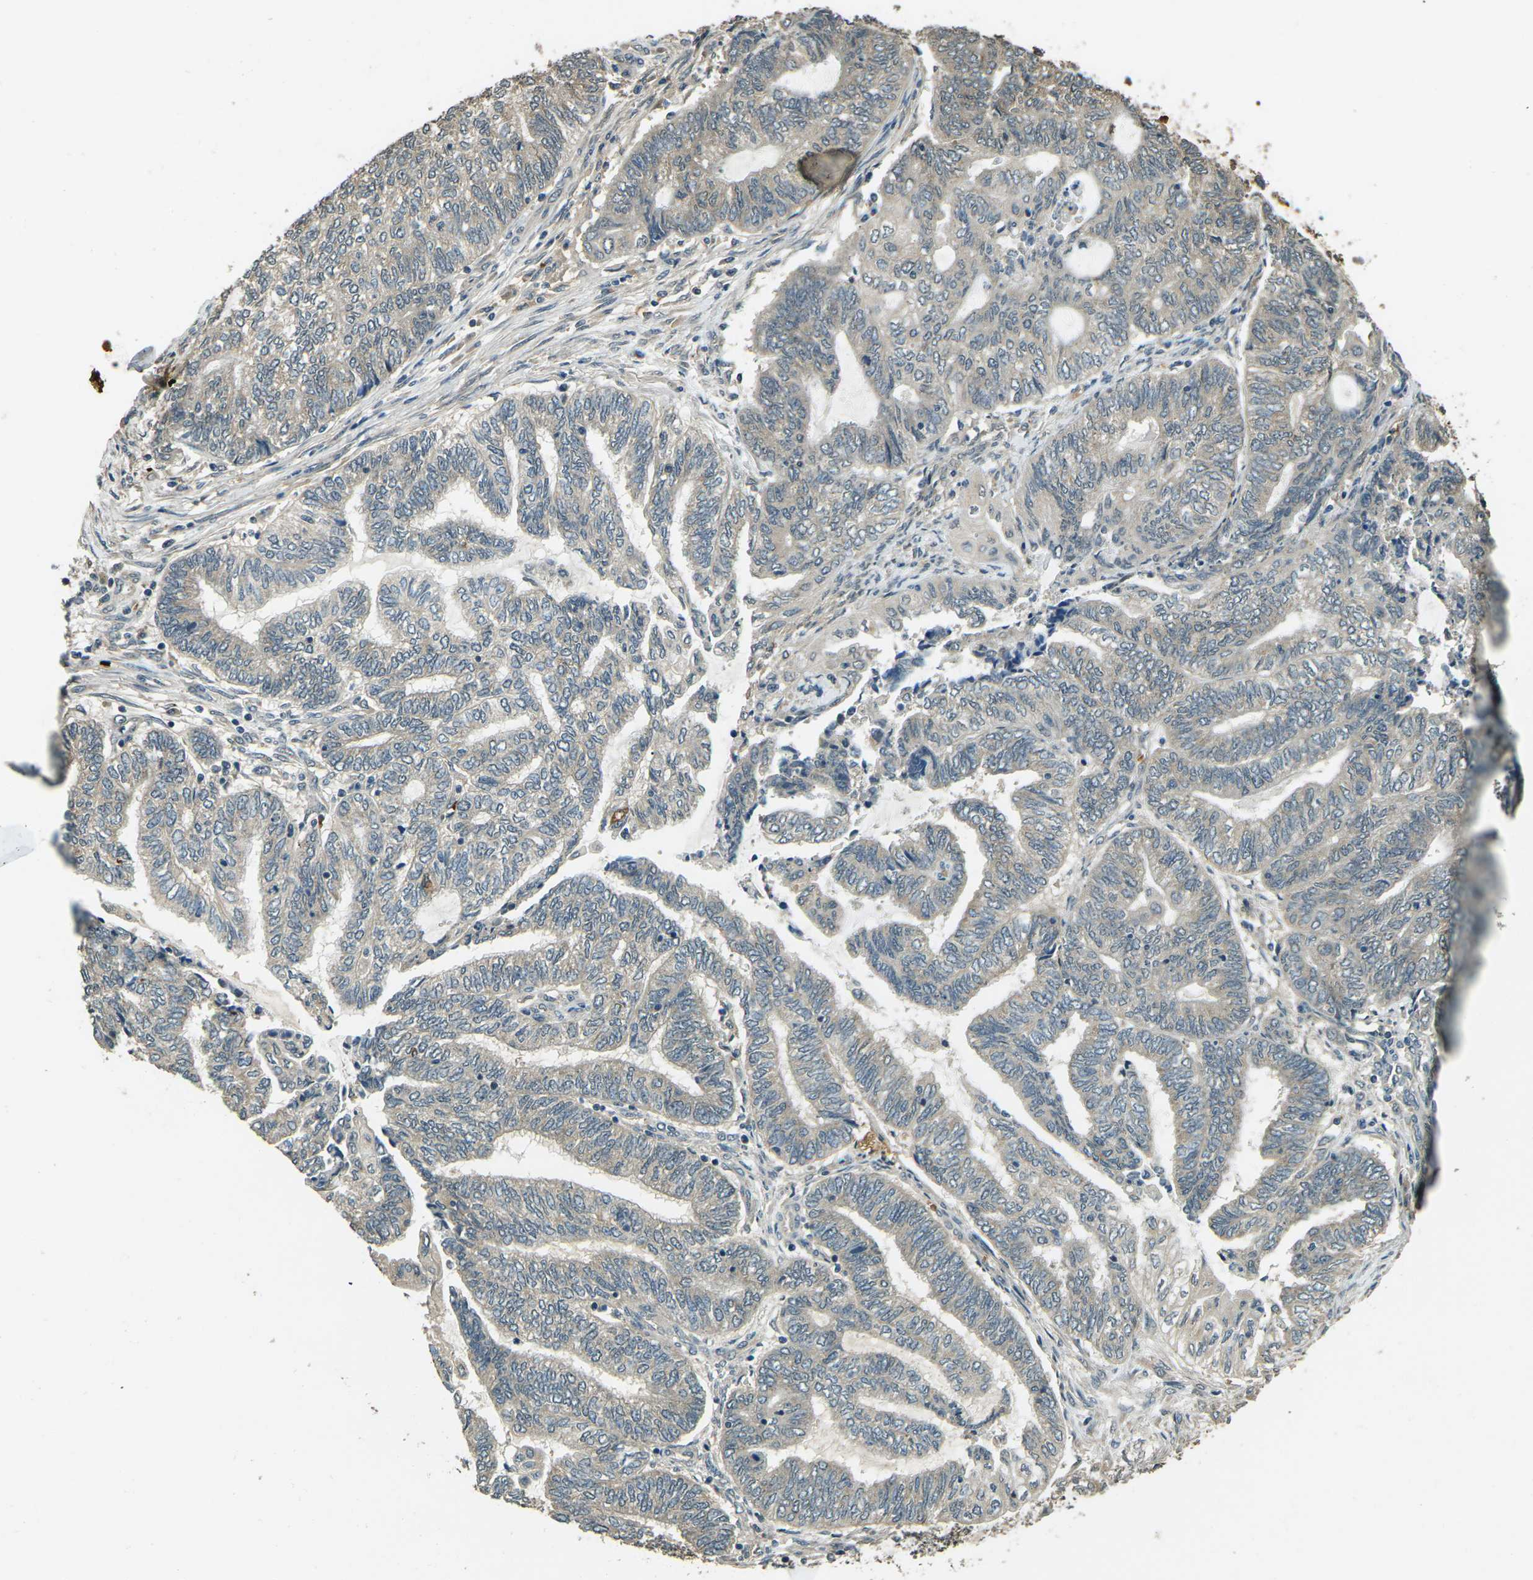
{"staining": {"intensity": "weak", "quantity": ">75%", "location": "cytoplasmic/membranous"}, "tissue": "endometrial cancer", "cell_type": "Tumor cells", "image_type": "cancer", "snomed": [{"axis": "morphology", "description": "Adenocarcinoma, NOS"}, {"axis": "topography", "description": "Uterus"}, {"axis": "topography", "description": "Endometrium"}], "caption": "This micrograph shows immunohistochemistry (IHC) staining of adenocarcinoma (endometrial), with low weak cytoplasmic/membranous expression in approximately >75% of tumor cells.", "gene": "TOR1A", "patient": {"sex": "female", "age": 70}}